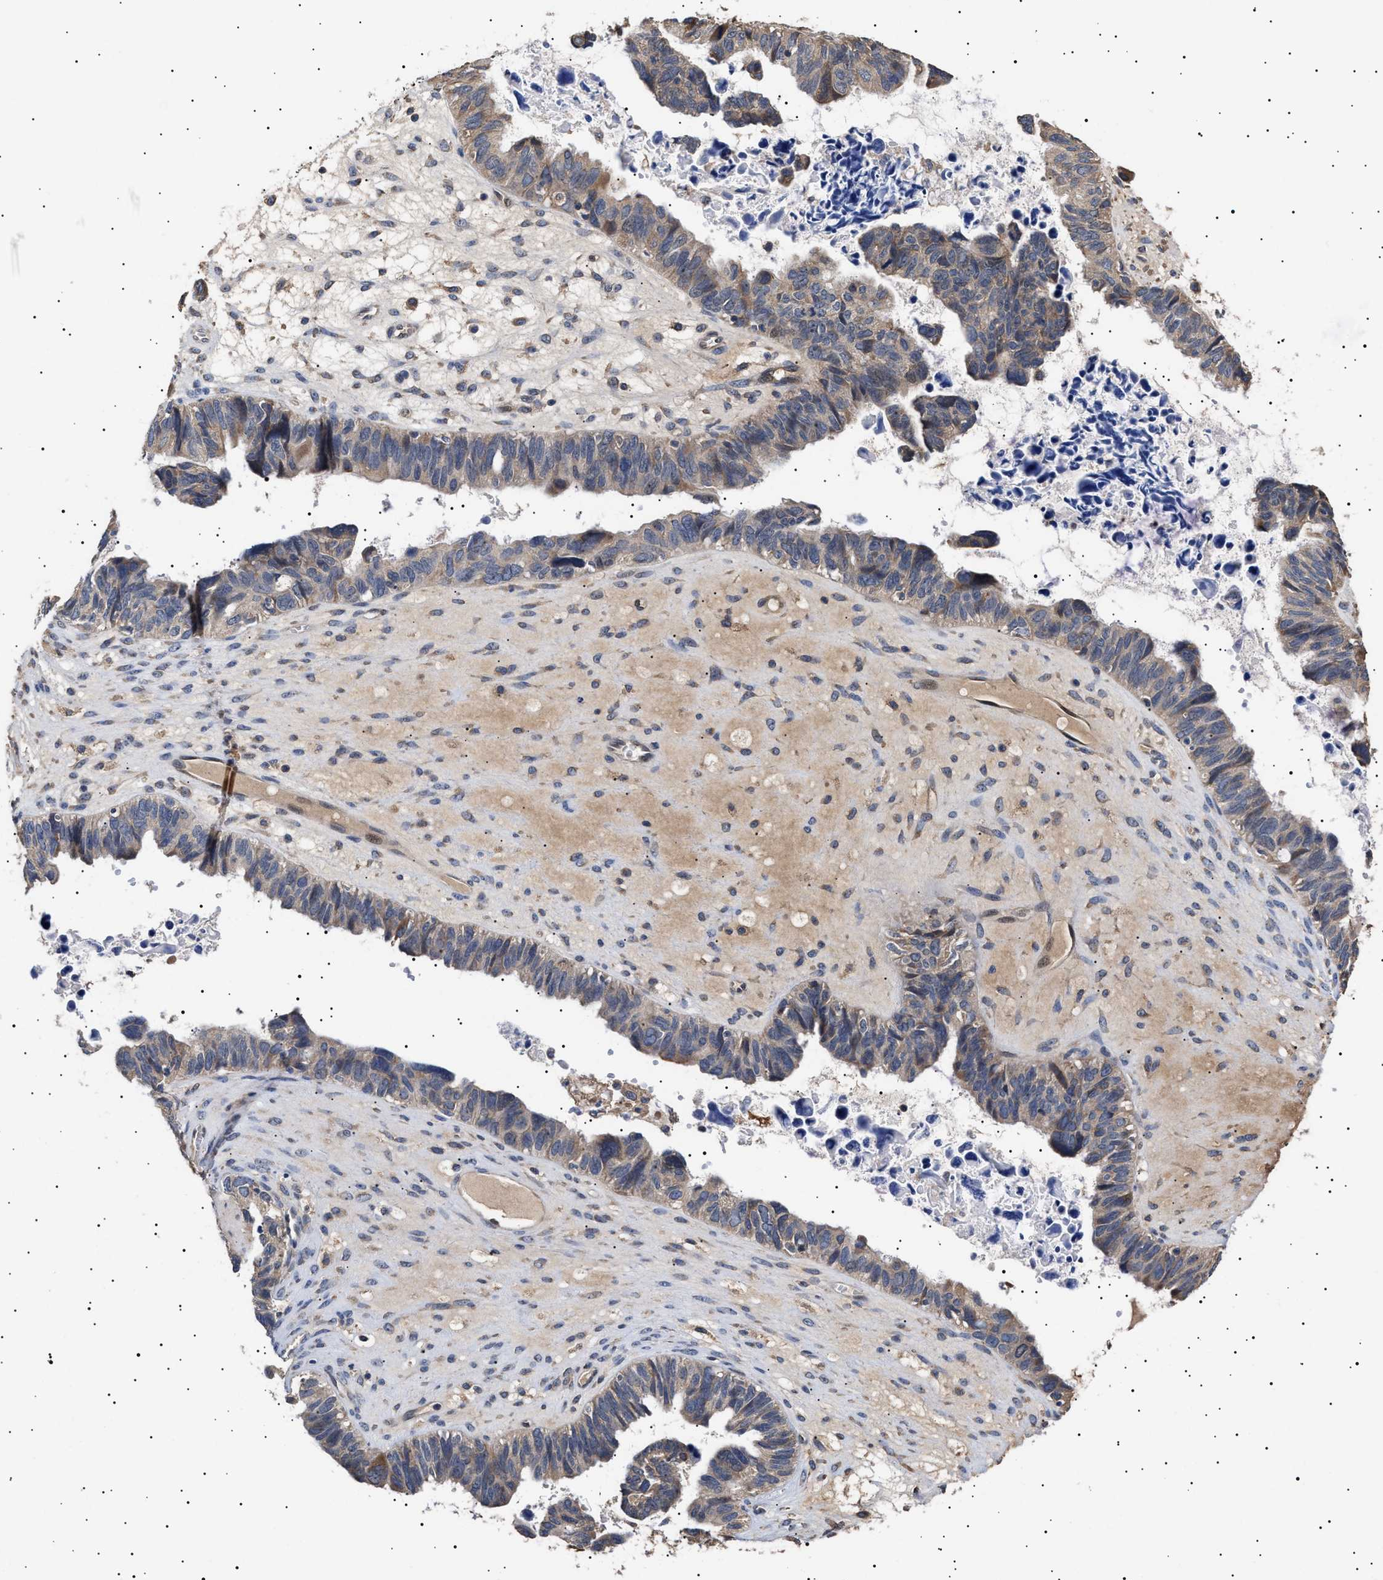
{"staining": {"intensity": "weak", "quantity": ">75%", "location": "cytoplasmic/membranous"}, "tissue": "ovarian cancer", "cell_type": "Tumor cells", "image_type": "cancer", "snomed": [{"axis": "morphology", "description": "Cystadenocarcinoma, serous, NOS"}, {"axis": "topography", "description": "Ovary"}], "caption": "This photomicrograph reveals immunohistochemistry (IHC) staining of ovarian cancer, with low weak cytoplasmic/membranous staining in approximately >75% of tumor cells.", "gene": "KRBA1", "patient": {"sex": "female", "age": 79}}